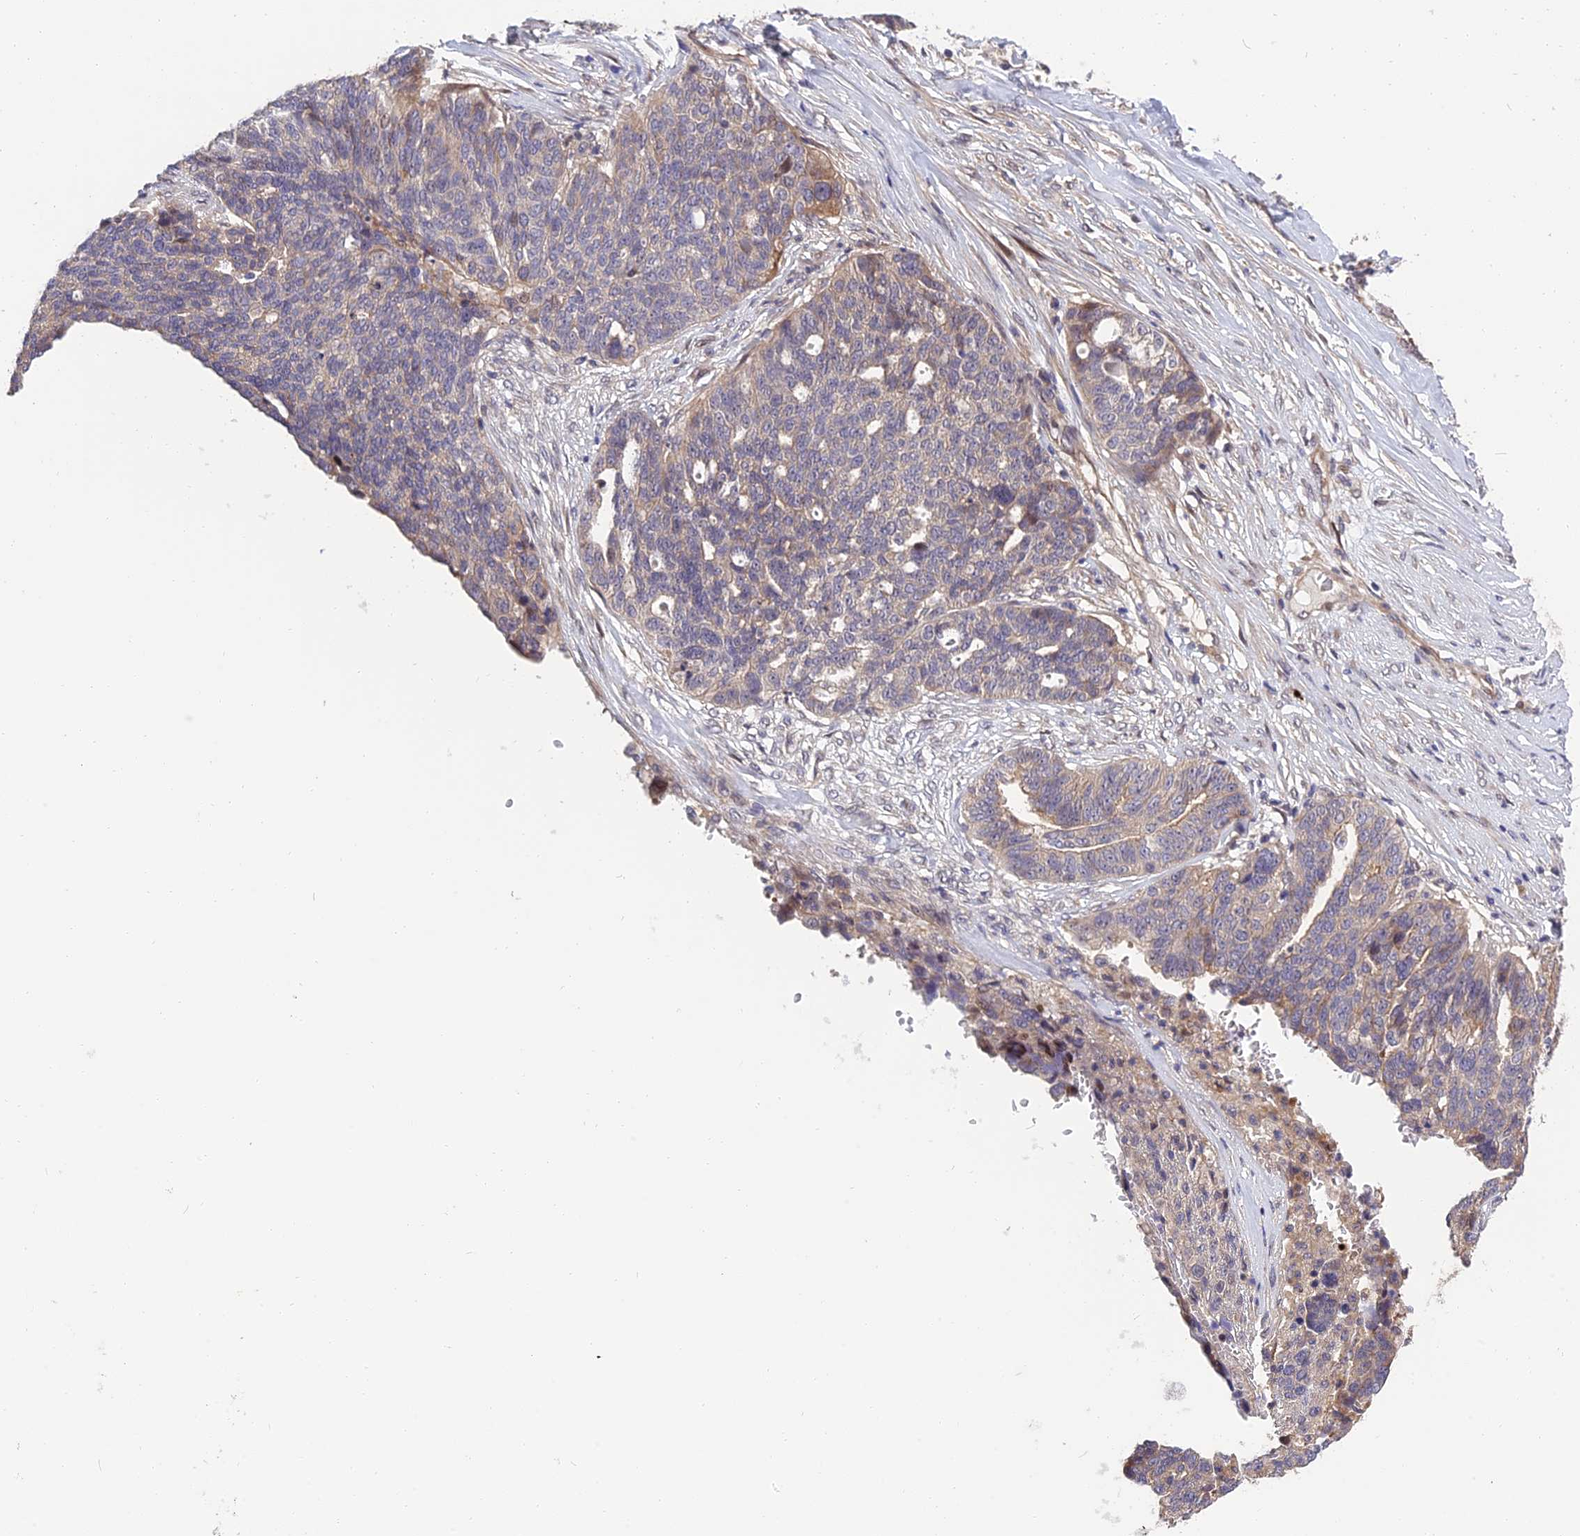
{"staining": {"intensity": "weak", "quantity": "<25%", "location": "cytoplasmic/membranous"}, "tissue": "ovarian cancer", "cell_type": "Tumor cells", "image_type": "cancer", "snomed": [{"axis": "morphology", "description": "Cystadenocarcinoma, serous, NOS"}, {"axis": "topography", "description": "Ovary"}], "caption": "Ovarian cancer (serous cystadenocarcinoma) was stained to show a protein in brown. There is no significant positivity in tumor cells.", "gene": "MFSD2A", "patient": {"sex": "female", "age": 59}}